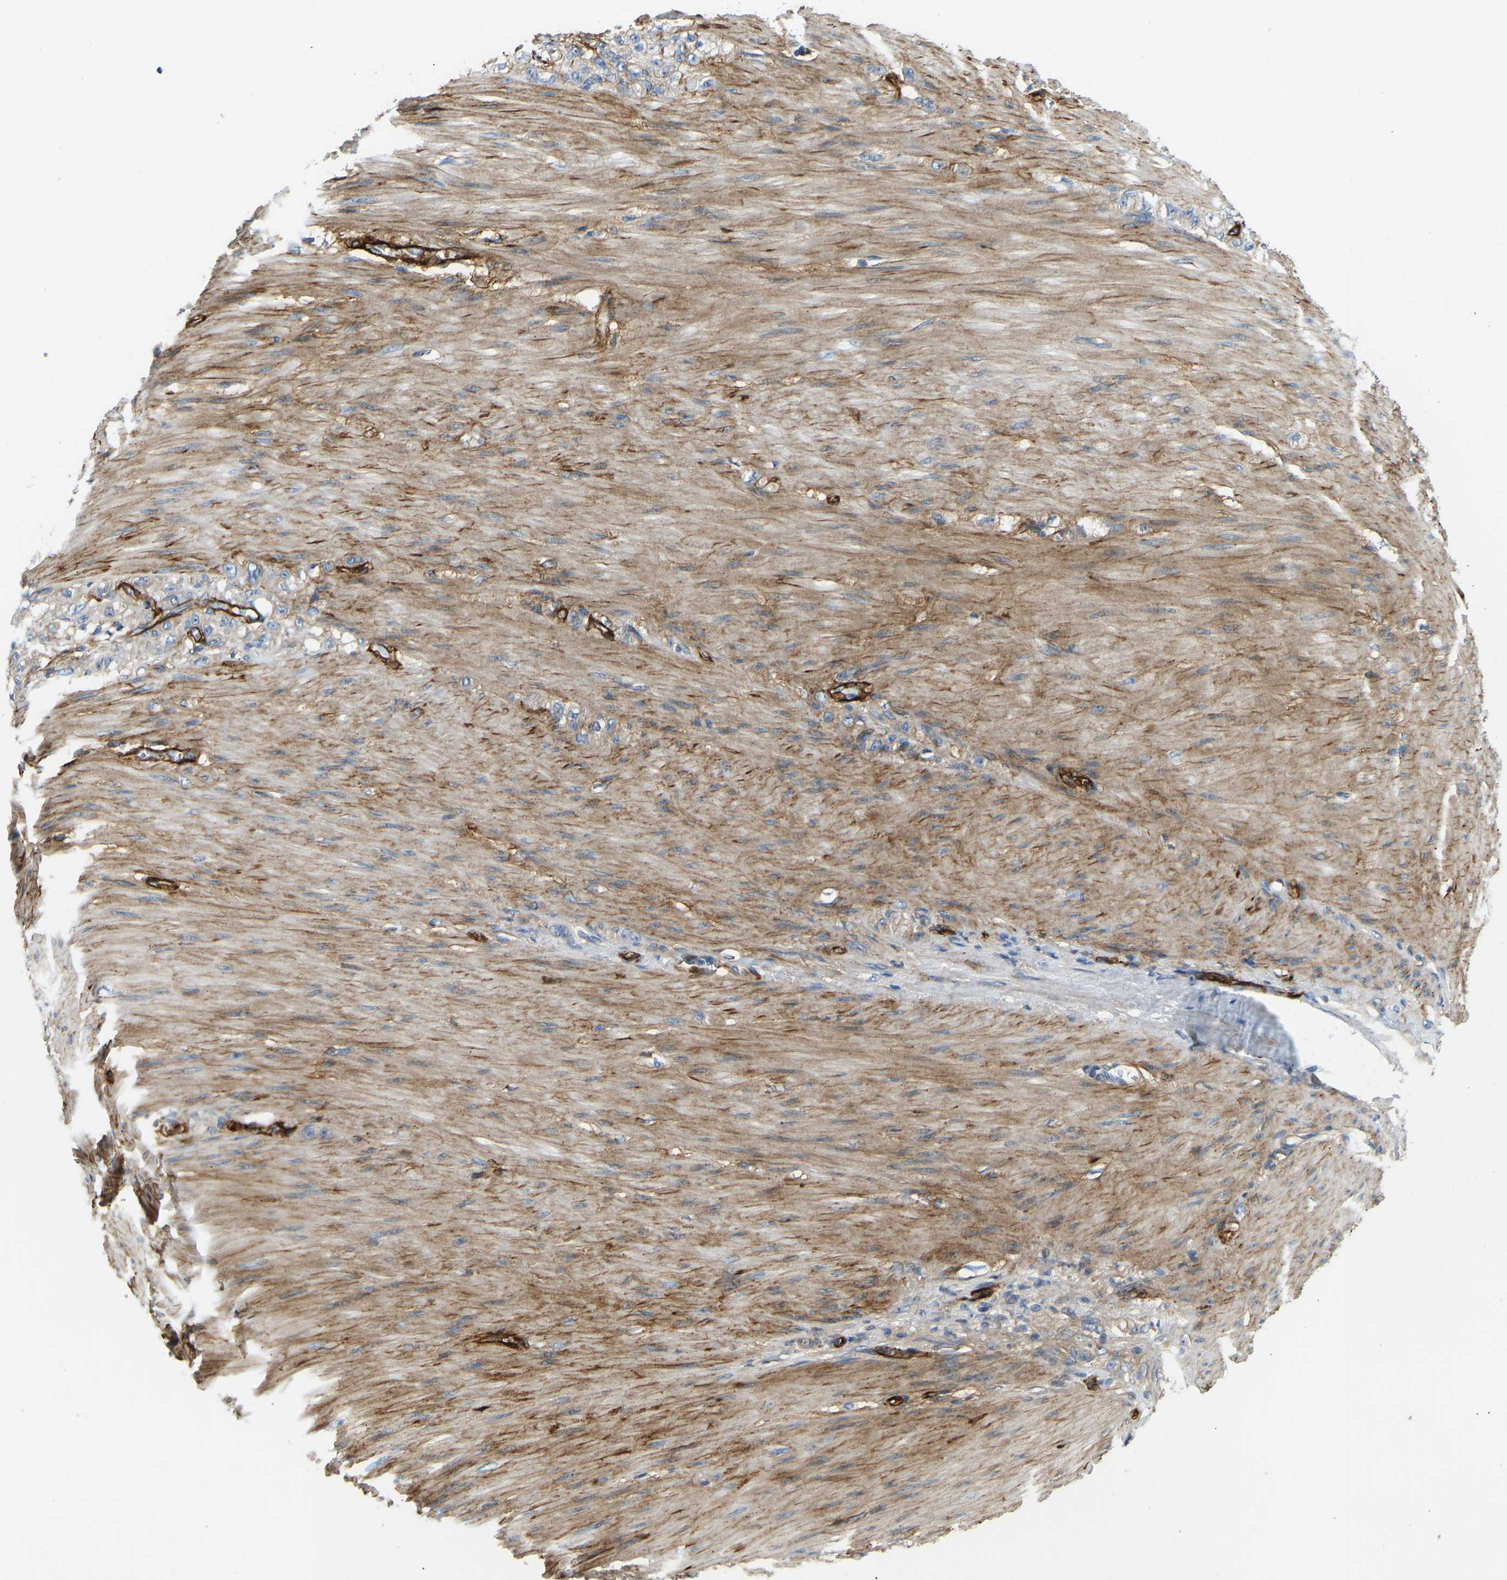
{"staining": {"intensity": "weak", "quantity": "25%-75%", "location": "cytoplasmic/membranous"}, "tissue": "stomach cancer", "cell_type": "Tumor cells", "image_type": "cancer", "snomed": [{"axis": "morphology", "description": "Normal tissue, NOS"}, {"axis": "morphology", "description": "Adenocarcinoma, NOS"}, {"axis": "topography", "description": "Stomach"}], "caption": "Immunohistochemical staining of adenocarcinoma (stomach) exhibits weak cytoplasmic/membranous protein positivity in approximately 25%-75% of tumor cells.", "gene": "COL15A1", "patient": {"sex": "male", "age": 82}}